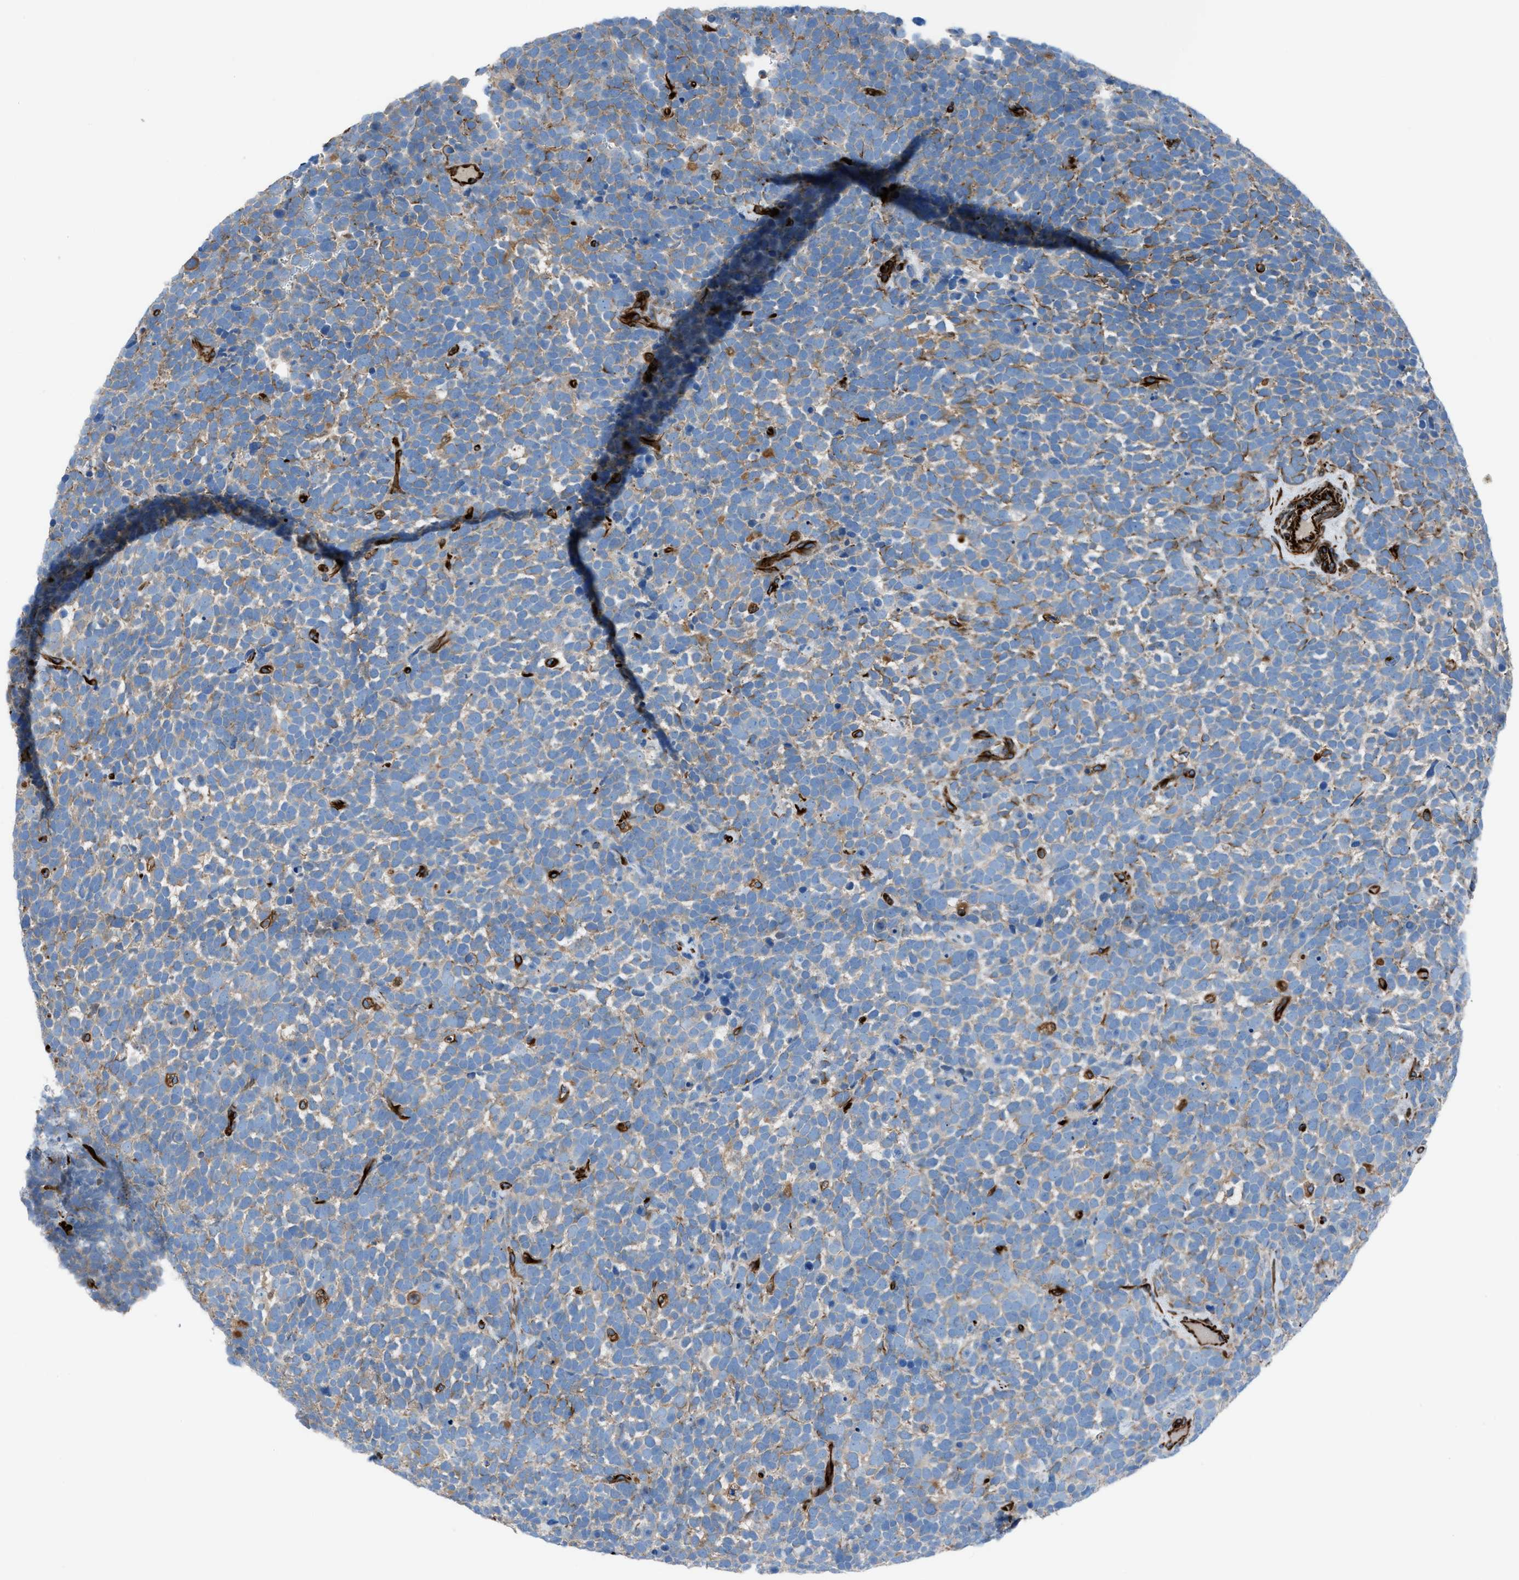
{"staining": {"intensity": "weak", "quantity": "25%-75%", "location": "cytoplasmic/membranous"}, "tissue": "urothelial cancer", "cell_type": "Tumor cells", "image_type": "cancer", "snomed": [{"axis": "morphology", "description": "Urothelial carcinoma, High grade"}, {"axis": "topography", "description": "Urinary bladder"}], "caption": "Immunohistochemistry (IHC) photomicrograph of human urothelial cancer stained for a protein (brown), which demonstrates low levels of weak cytoplasmic/membranous staining in approximately 25%-75% of tumor cells.", "gene": "CABP7", "patient": {"sex": "female", "age": 82}}